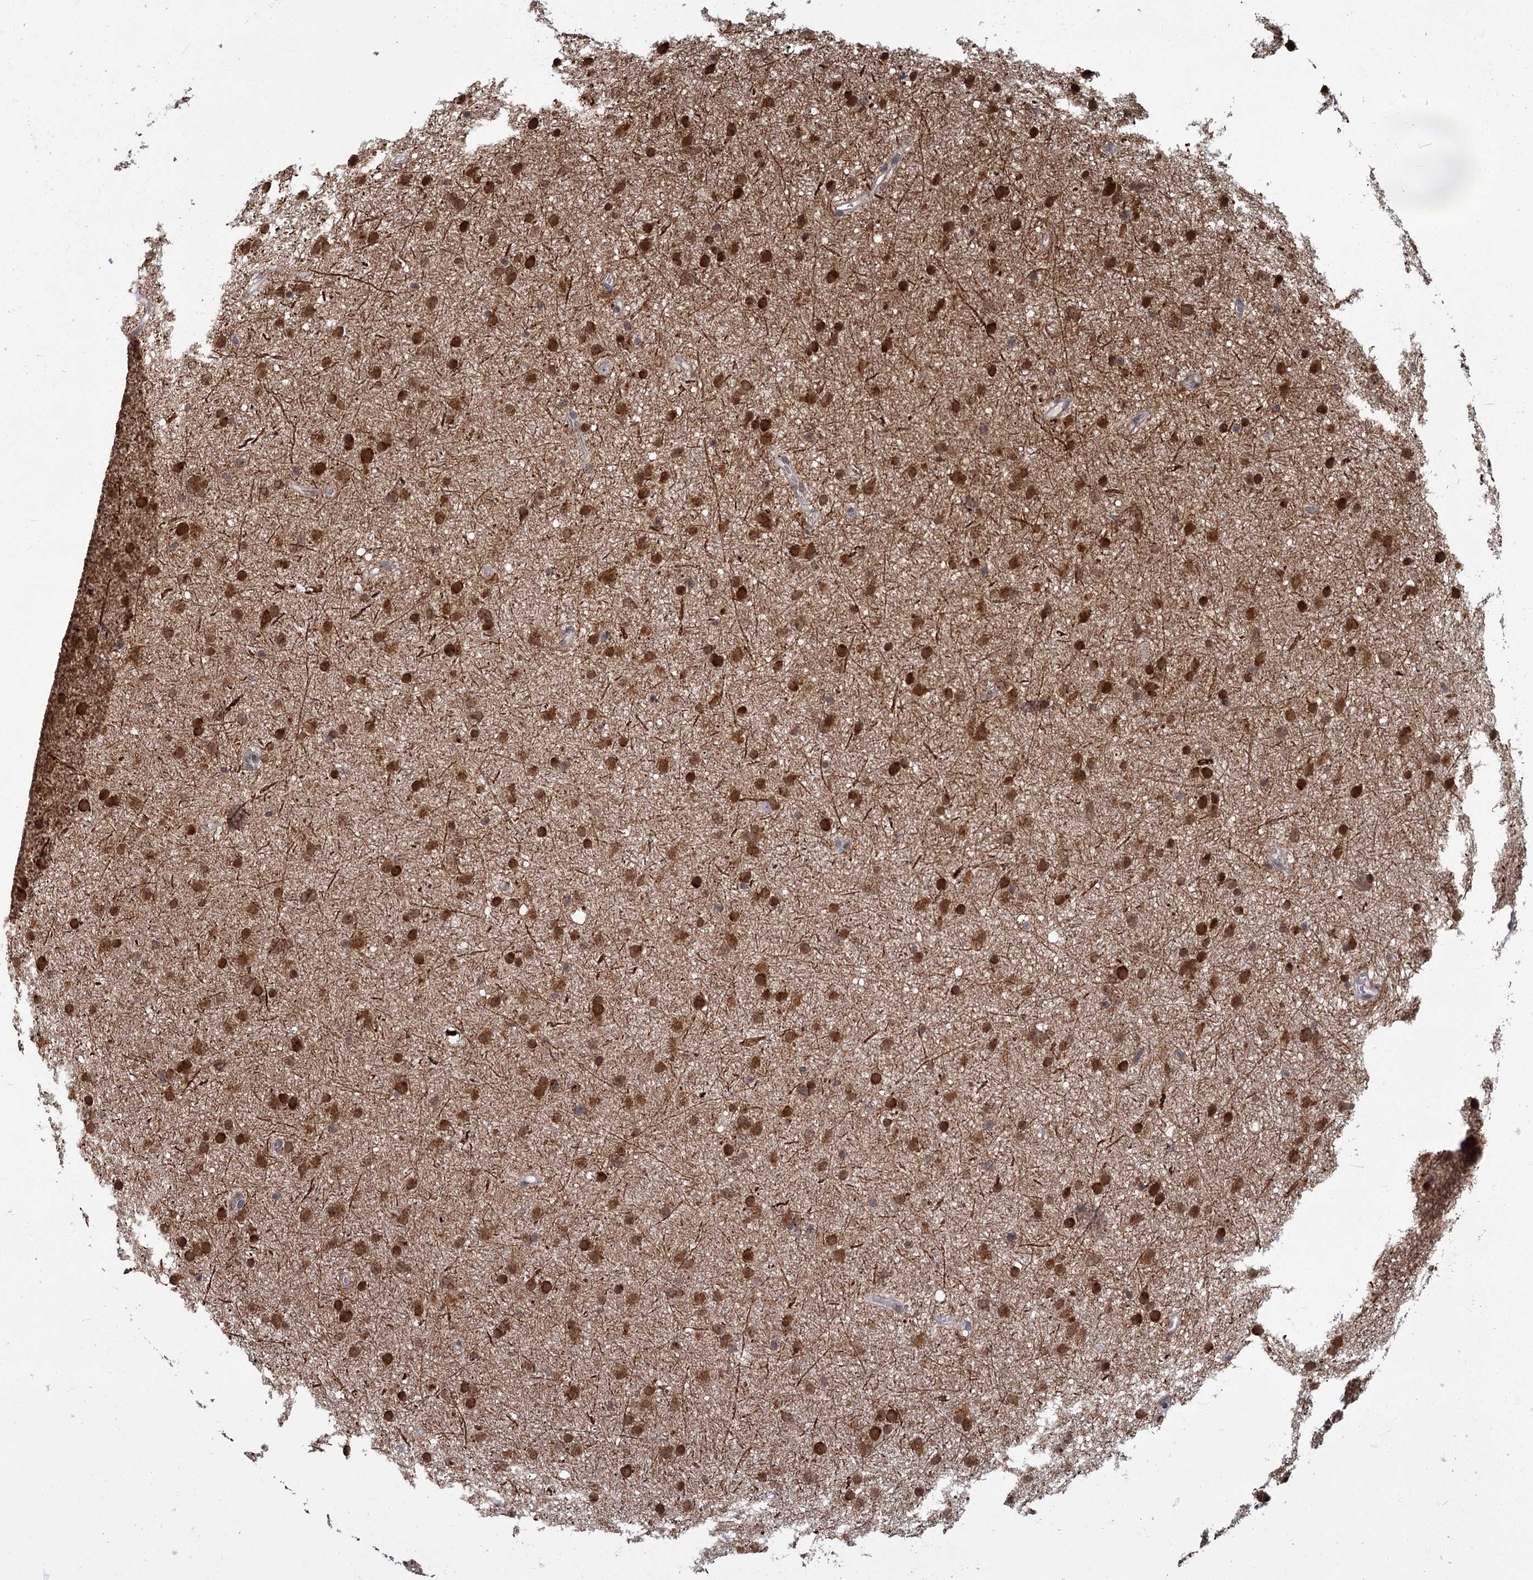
{"staining": {"intensity": "moderate", "quantity": ">75%", "location": "cytoplasmic/membranous,nuclear"}, "tissue": "glioma", "cell_type": "Tumor cells", "image_type": "cancer", "snomed": [{"axis": "morphology", "description": "Glioma, malignant, Low grade"}, {"axis": "topography", "description": "Cerebral cortex"}], "caption": "The micrograph reveals staining of malignant glioma (low-grade), revealing moderate cytoplasmic/membranous and nuclear protein staining (brown color) within tumor cells.", "gene": "CFAP46", "patient": {"sex": "female", "age": 39}}